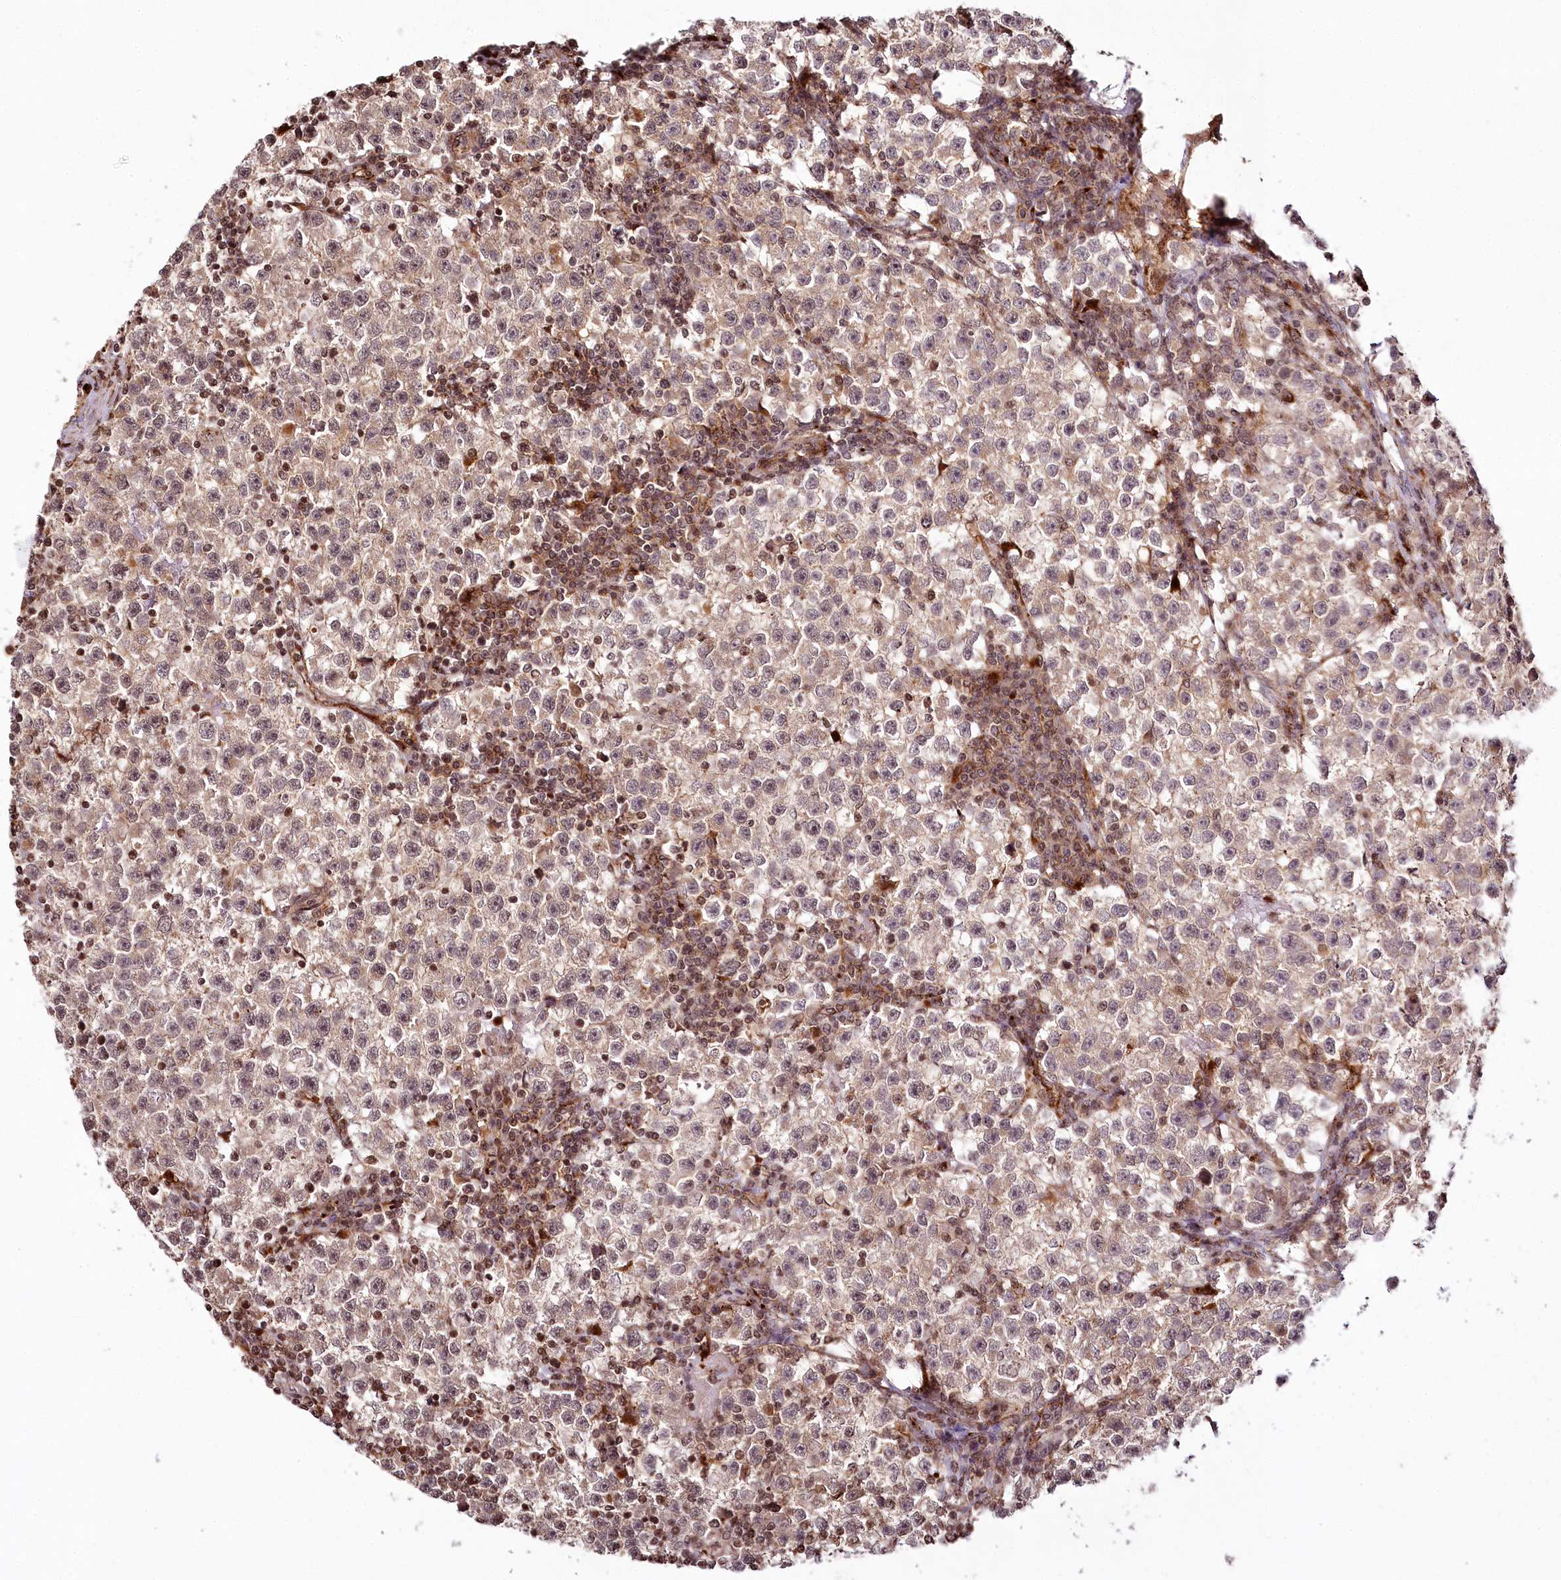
{"staining": {"intensity": "weak", "quantity": "25%-75%", "location": "cytoplasmic/membranous"}, "tissue": "testis cancer", "cell_type": "Tumor cells", "image_type": "cancer", "snomed": [{"axis": "morphology", "description": "Seminoma, NOS"}, {"axis": "topography", "description": "Testis"}], "caption": "Immunohistochemistry image of neoplastic tissue: testis seminoma stained using immunohistochemistry (IHC) exhibits low levels of weak protein expression localized specifically in the cytoplasmic/membranous of tumor cells, appearing as a cytoplasmic/membranous brown color.", "gene": "HOXC8", "patient": {"sex": "male", "age": 22}}